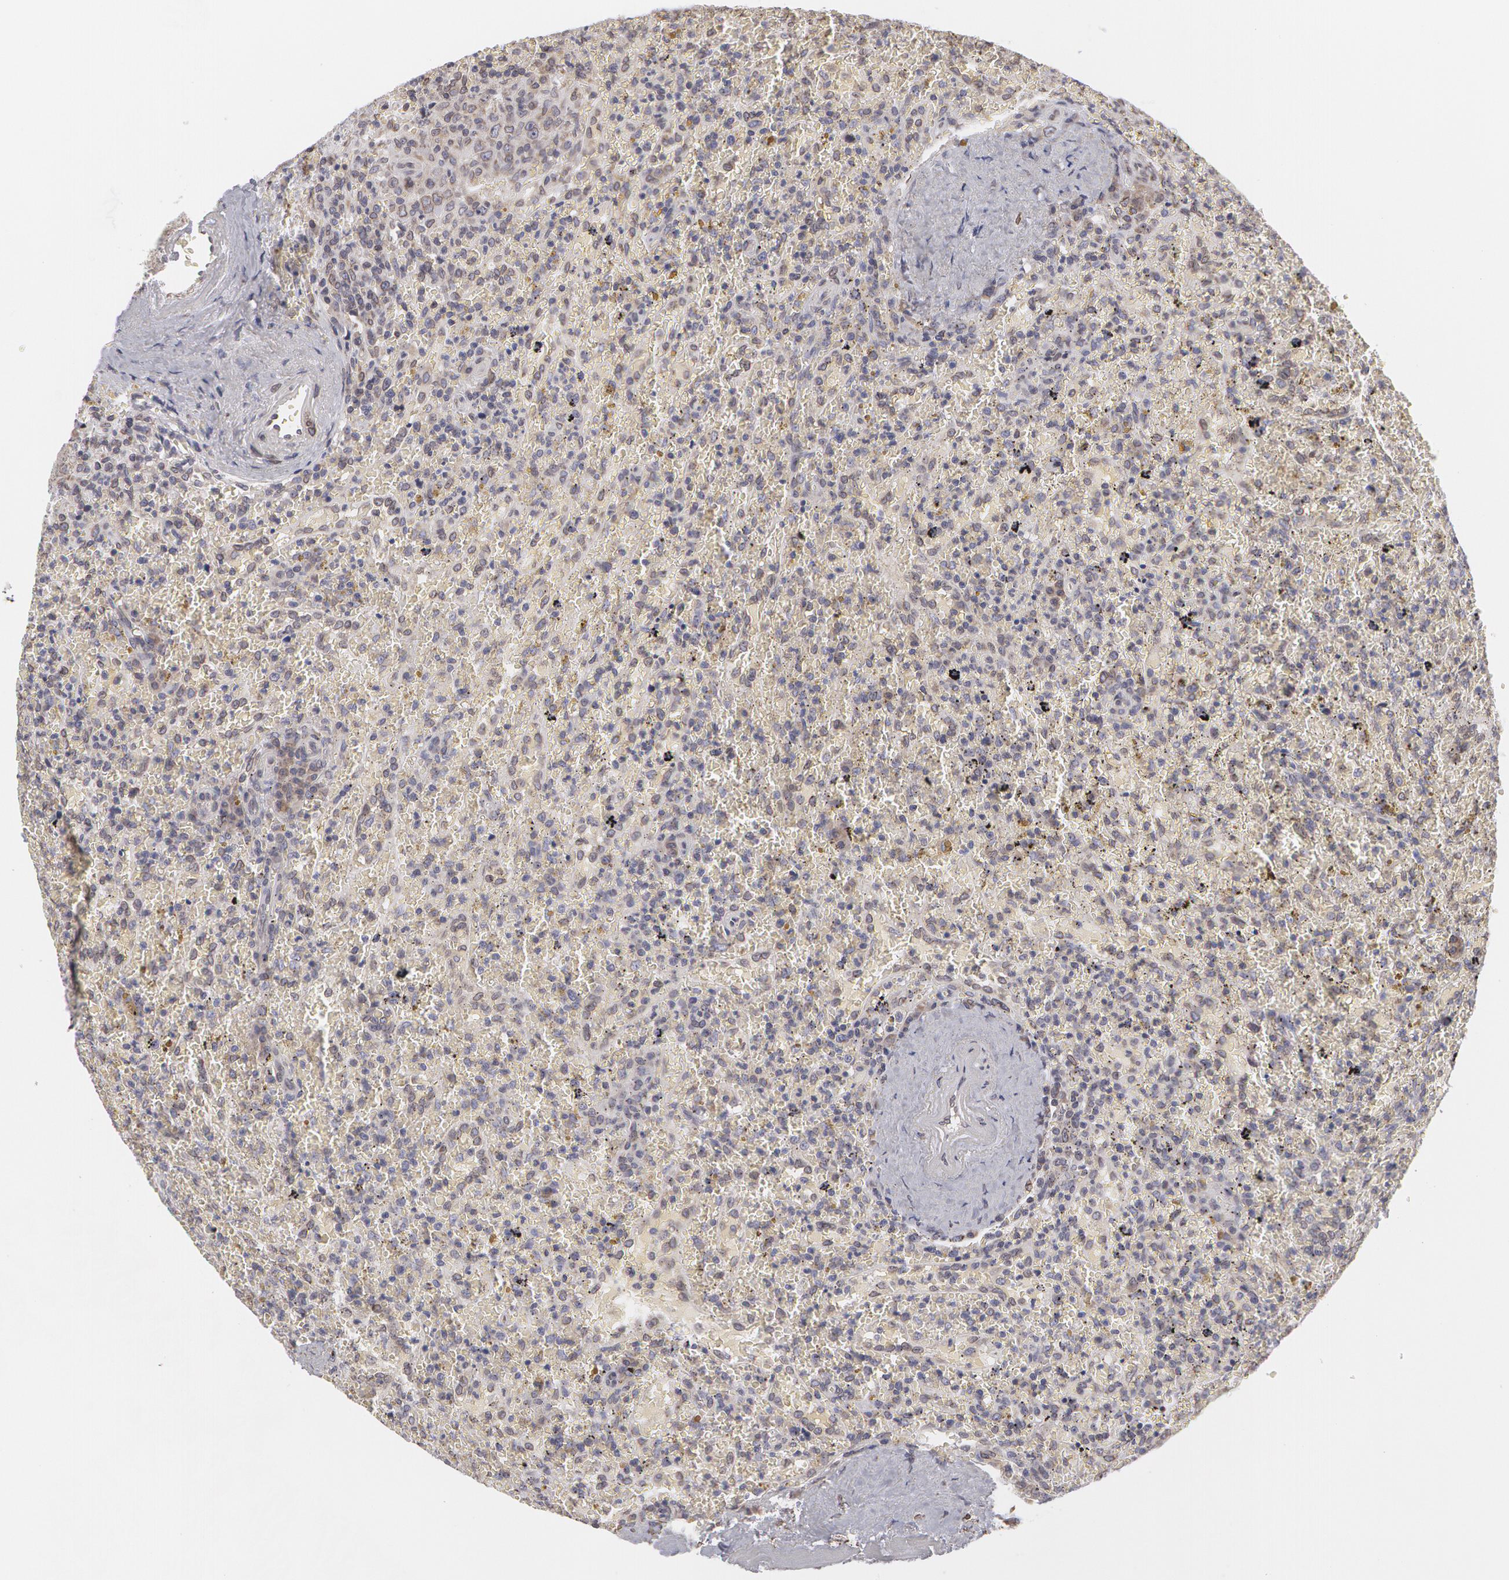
{"staining": {"intensity": "weak", "quantity": "<25%", "location": "cytoplasmic/membranous"}, "tissue": "lymphoma", "cell_type": "Tumor cells", "image_type": "cancer", "snomed": [{"axis": "morphology", "description": "Malignant lymphoma, non-Hodgkin's type, High grade"}, {"axis": "topography", "description": "Spleen"}, {"axis": "topography", "description": "Lymph node"}], "caption": "Immunohistochemistry micrograph of human lymphoma stained for a protein (brown), which shows no positivity in tumor cells. Brightfield microscopy of immunohistochemistry stained with DAB (3,3'-diaminobenzidine) (brown) and hematoxylin (blue), captured at high magnification.", "gene": "EMD", "patient": {"sex": "female", "age": 70}}